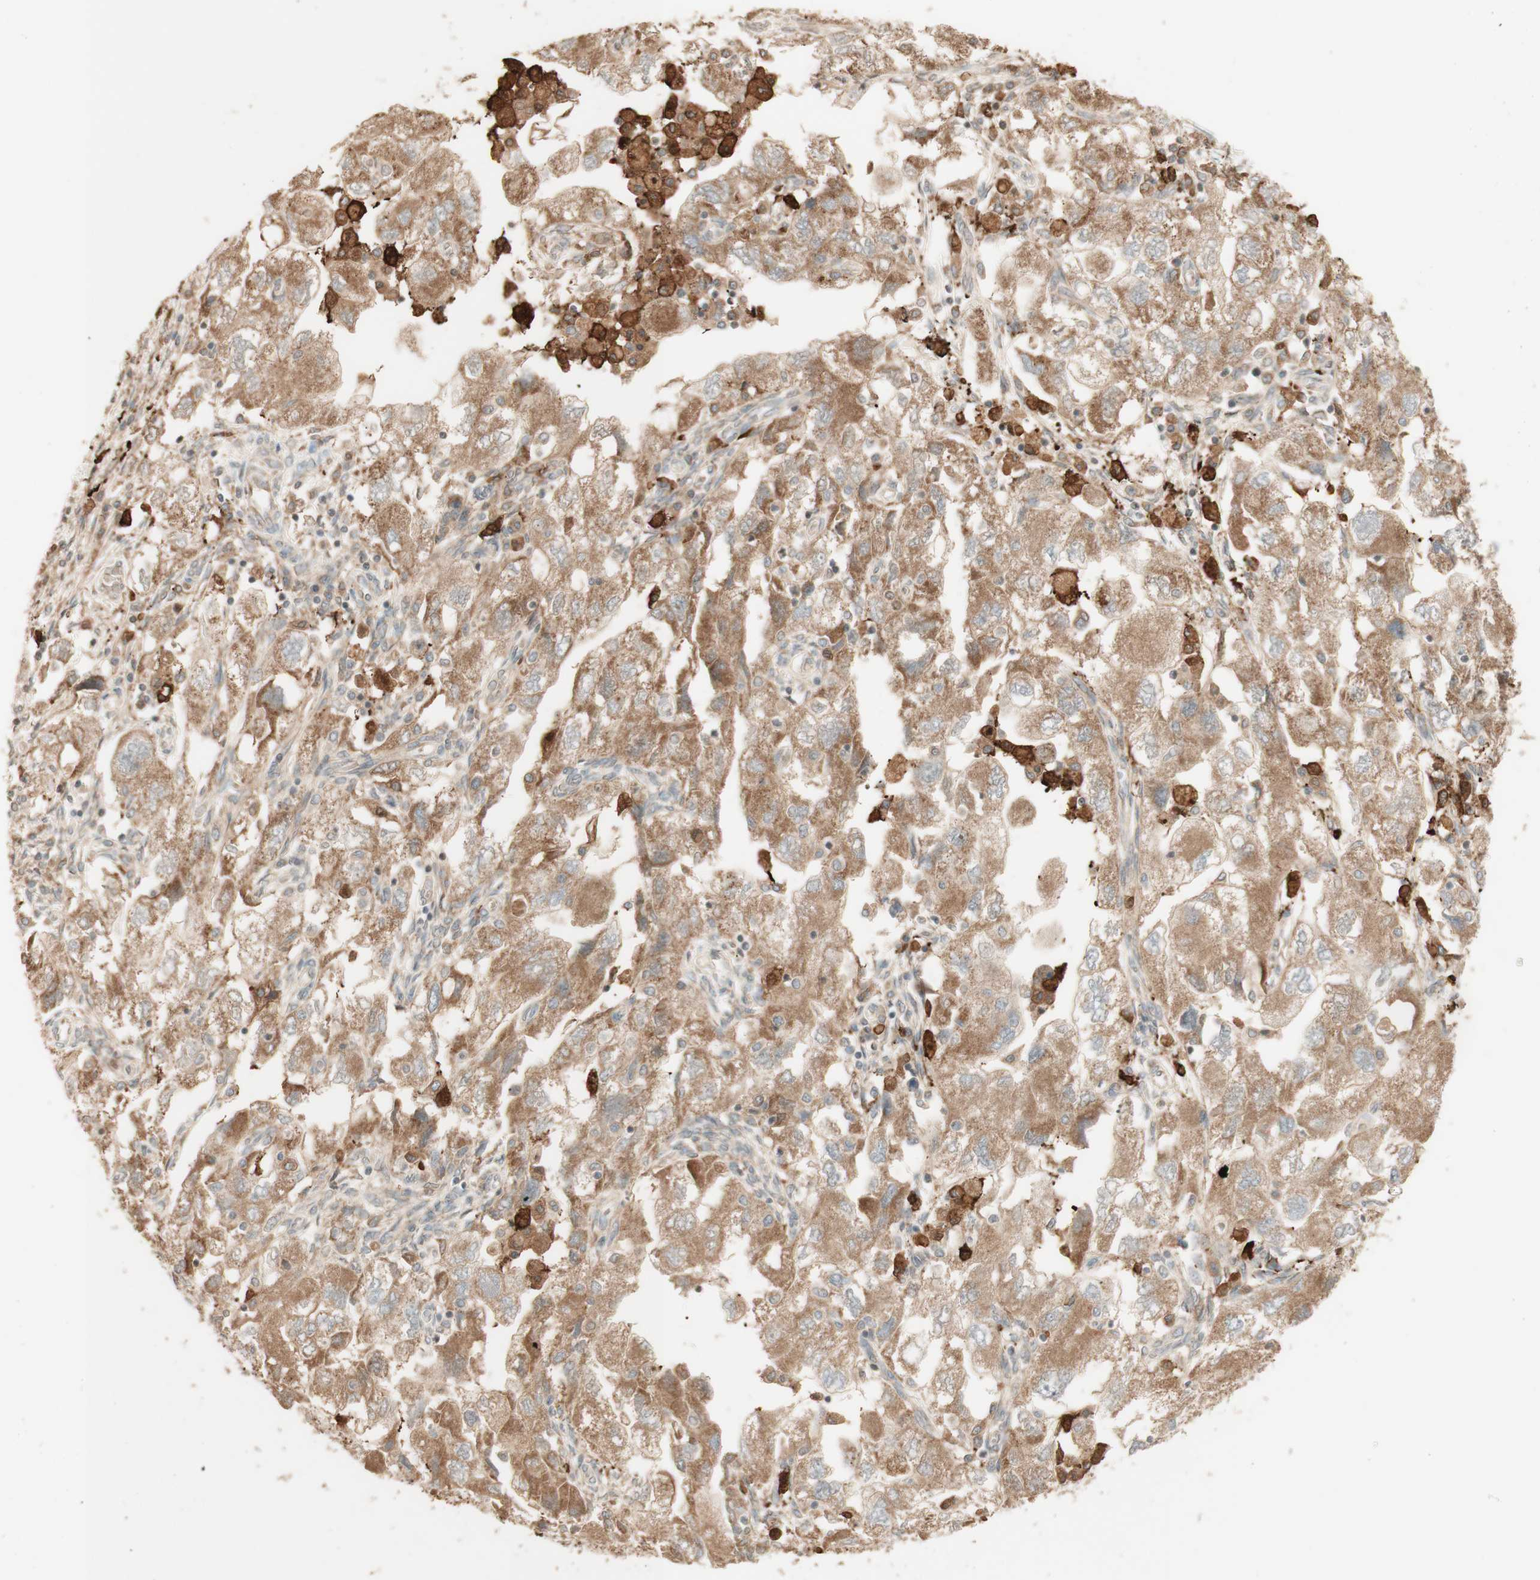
{"staining": {"intensity": "moderate", "quantity": ">75%", "location": "cytoplasmic/membranous"}, "tissue": "ovarian cancer", "cell_type": "Tumor cells", "image_type": "cancer", "snomed": [{"axis": "morphology", "description": "Carcinoma, NOS"}, {"axis": "morphology", "description": "Cystadenocarcinoma, serous, NOS"}, {"axis": "topography", "description": "Ovary"}], "caption": "DAB immunohistochemical staining of human carcinoma (ovarian) shows moderate cytoplasmic/membranous protein expression in approximately >75% of tumor cells.", "gene": "CLCN2", "patient": {"sex": "female", "age": 69}}